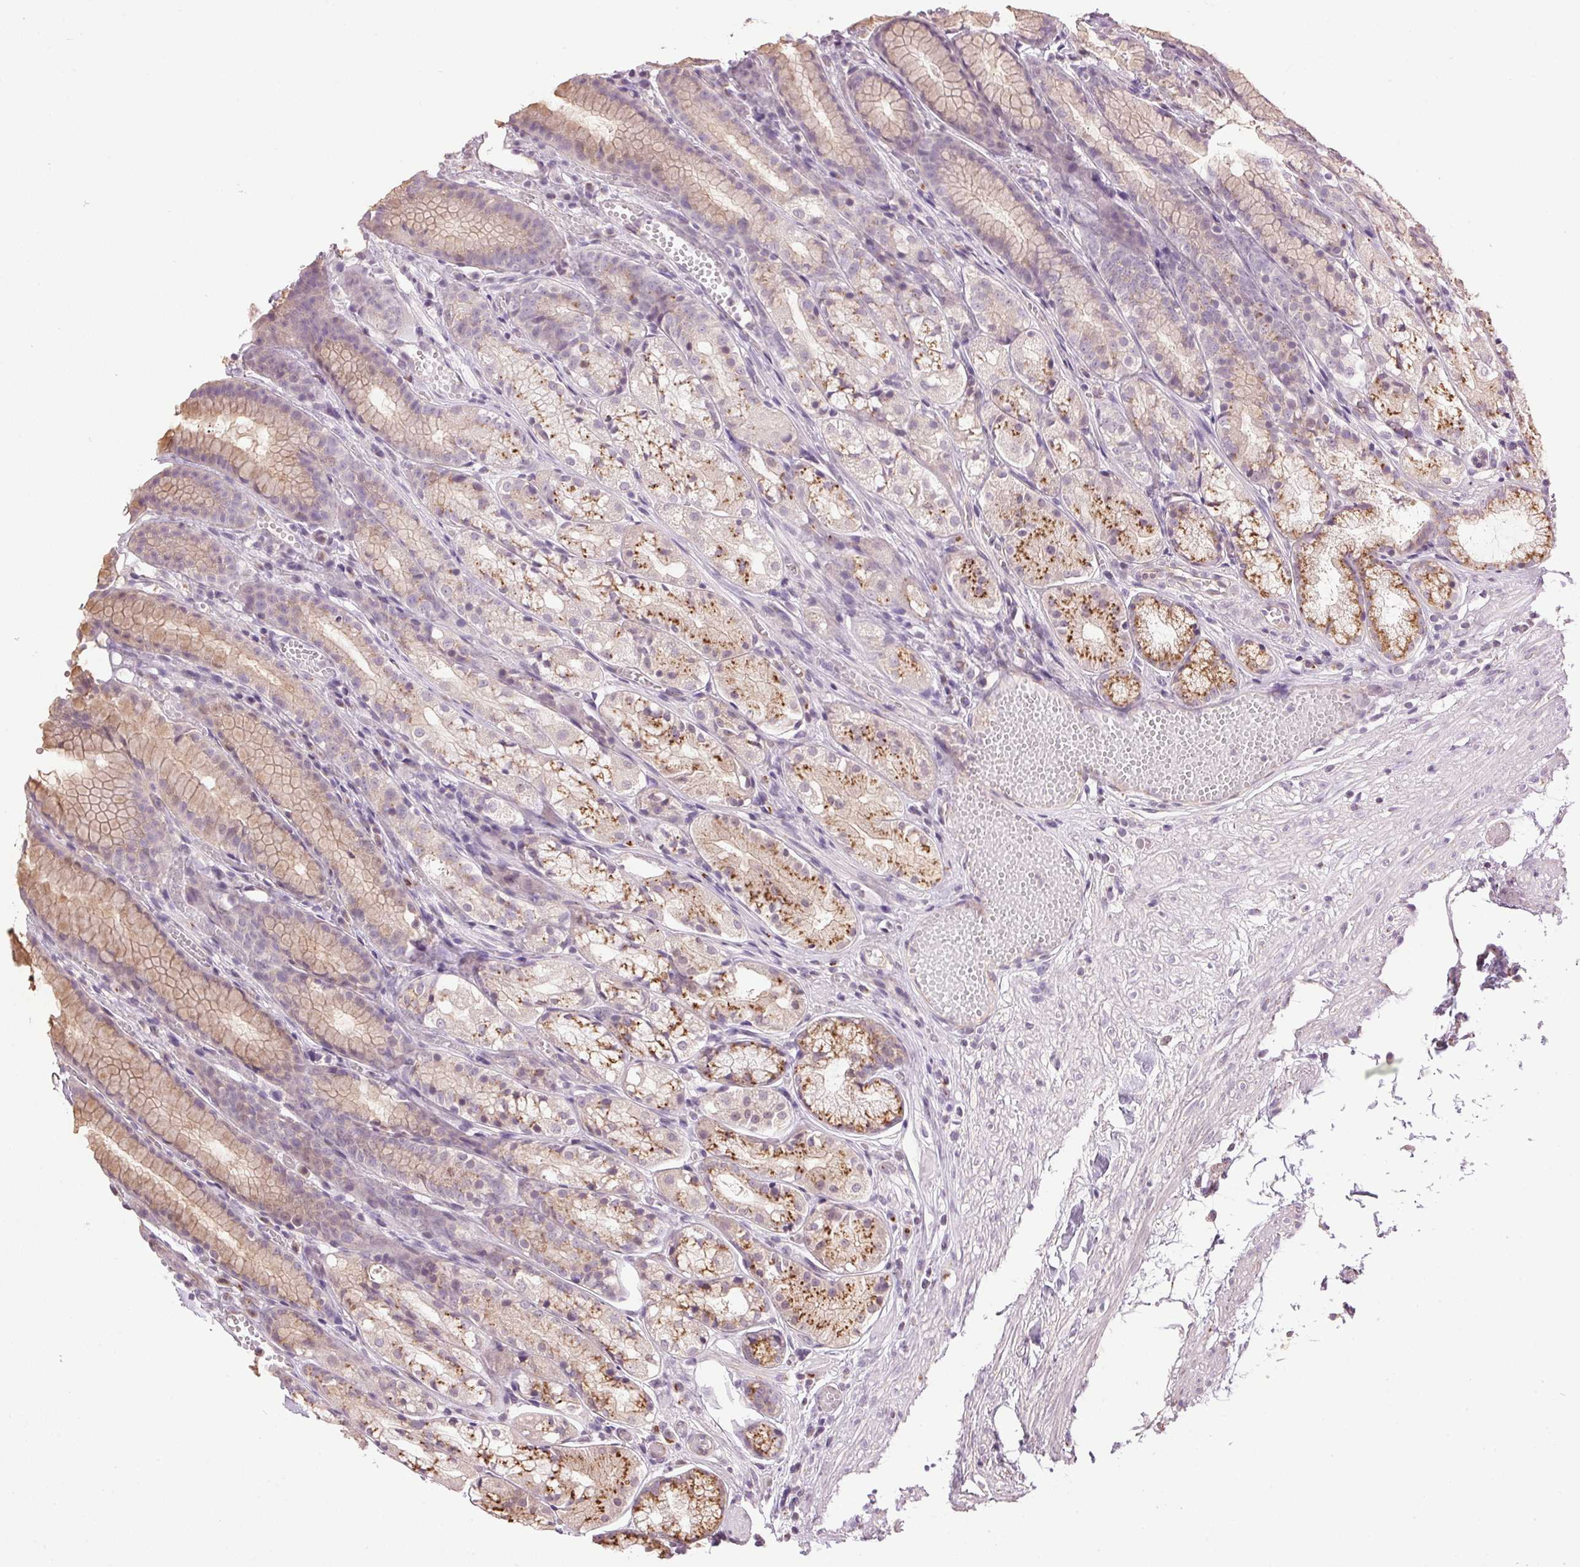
{"staining": {"intensity": "moderate", "quantity": "<25%", "location": "cytoplasmic/membranous"}, "tissue": "stomach", "cell_type": "Glandular cells", "image_type": "normal", "snomed": [{"axis": "morphology", "description": "Normal tissue, NOS"}, {"axis": "topography", "description": "Stomach"}], "caption": "Moderate cytoplasmic/membranous positivity is present in about <25% of glandular cells in unremarkable stomach.", "gene": "GOLPH3", "patient": {"sex": "male", "age": 70}}